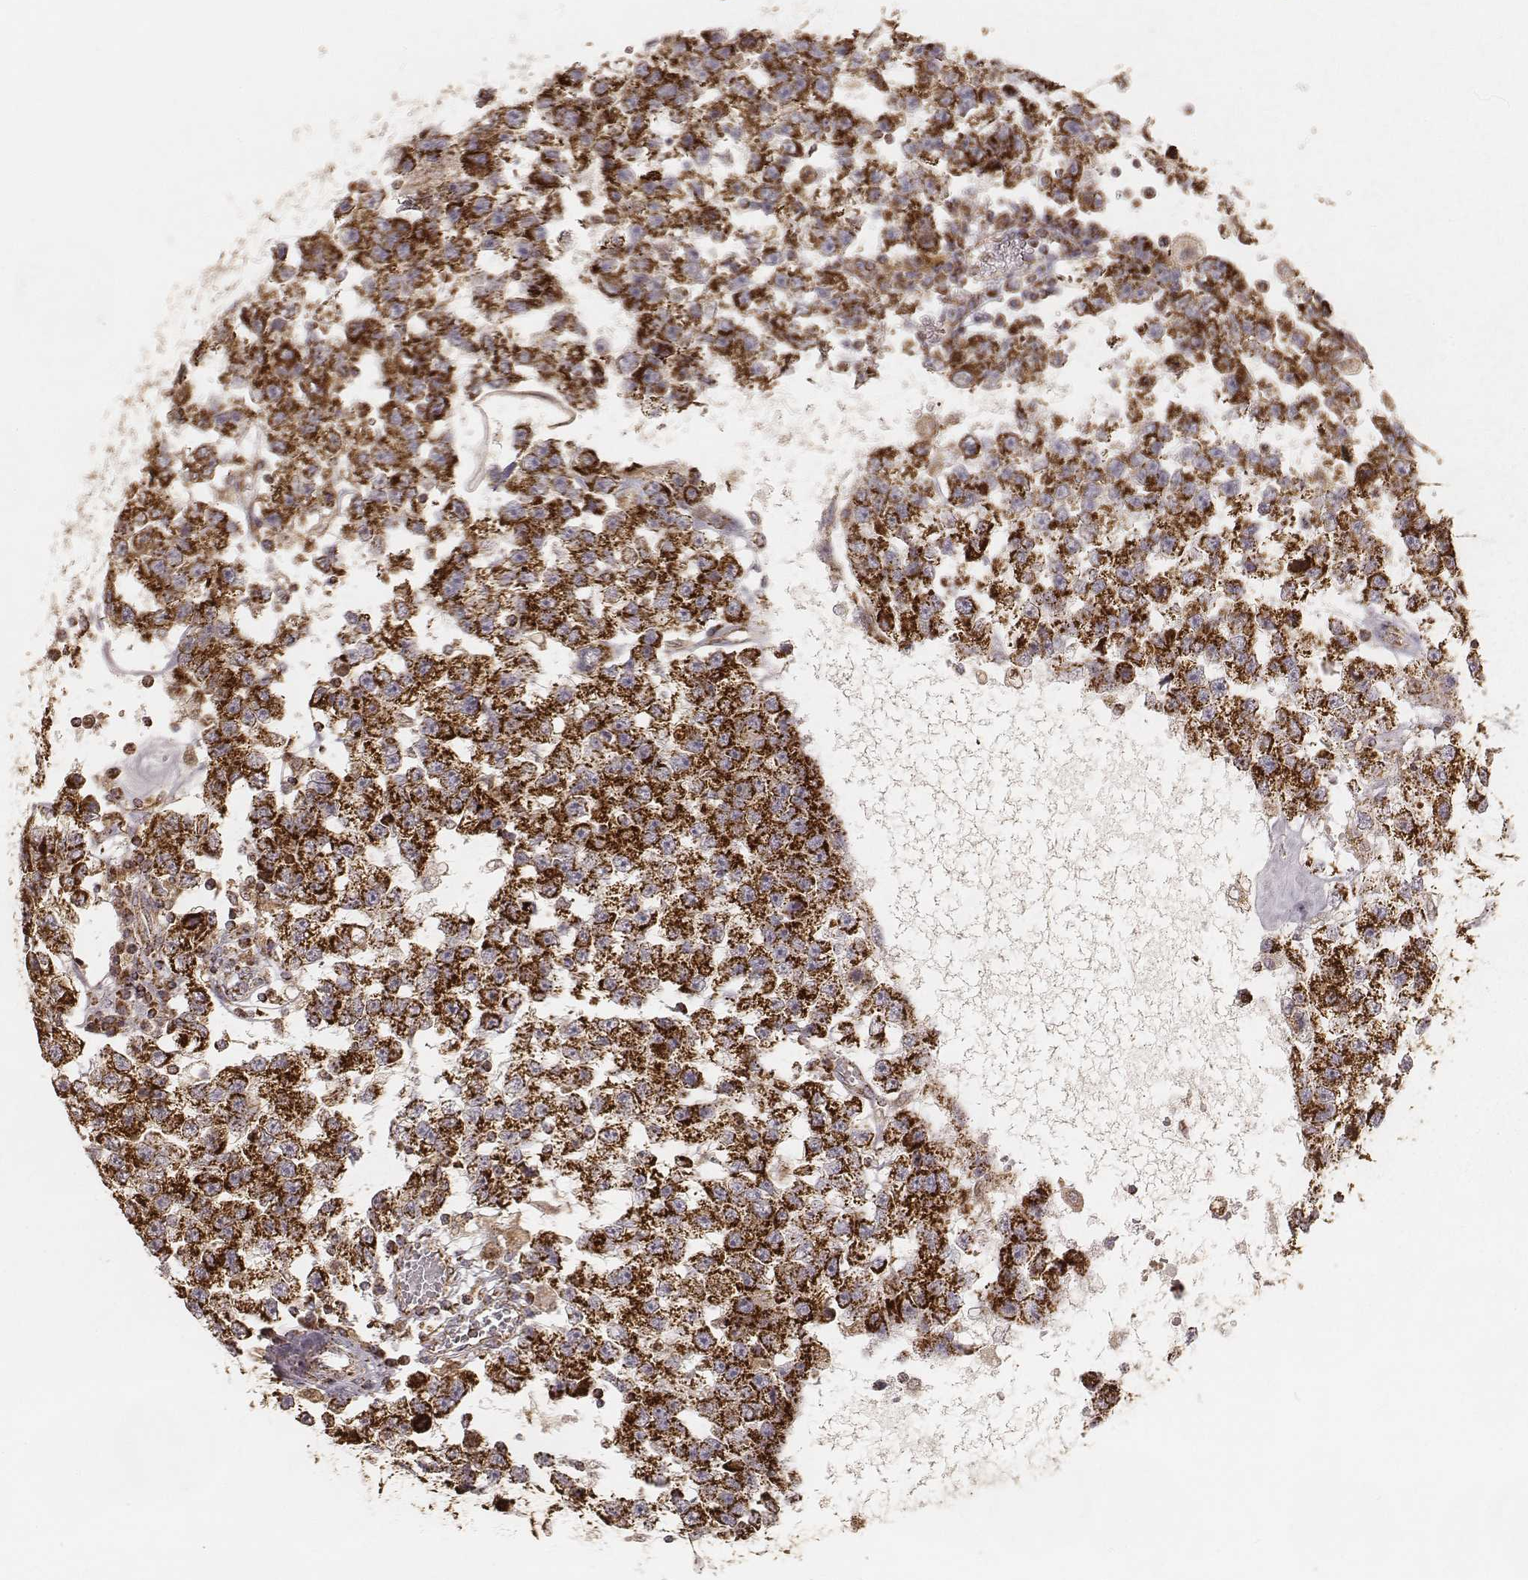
{"staining": {"intensity": "strong", "quantity": ">75%", "location": "cytoplasmic/membranous"}, "tissue": "testis cancer", "cell_type": "Tumor cells", "image_type": "cancer", "snomed": [{"axis": "morphology", "description": "Seminoma, NOS"}, {"axis": "topography", "description": "Testis"}], "caption": "Strong cytoplasmic/membranous staining for a protein is seen in approximately >75% of tumor cells of testis cancer using immunohistochemistry.", "gene": "CS", "patient": {"sex": "male", "age": 34}}